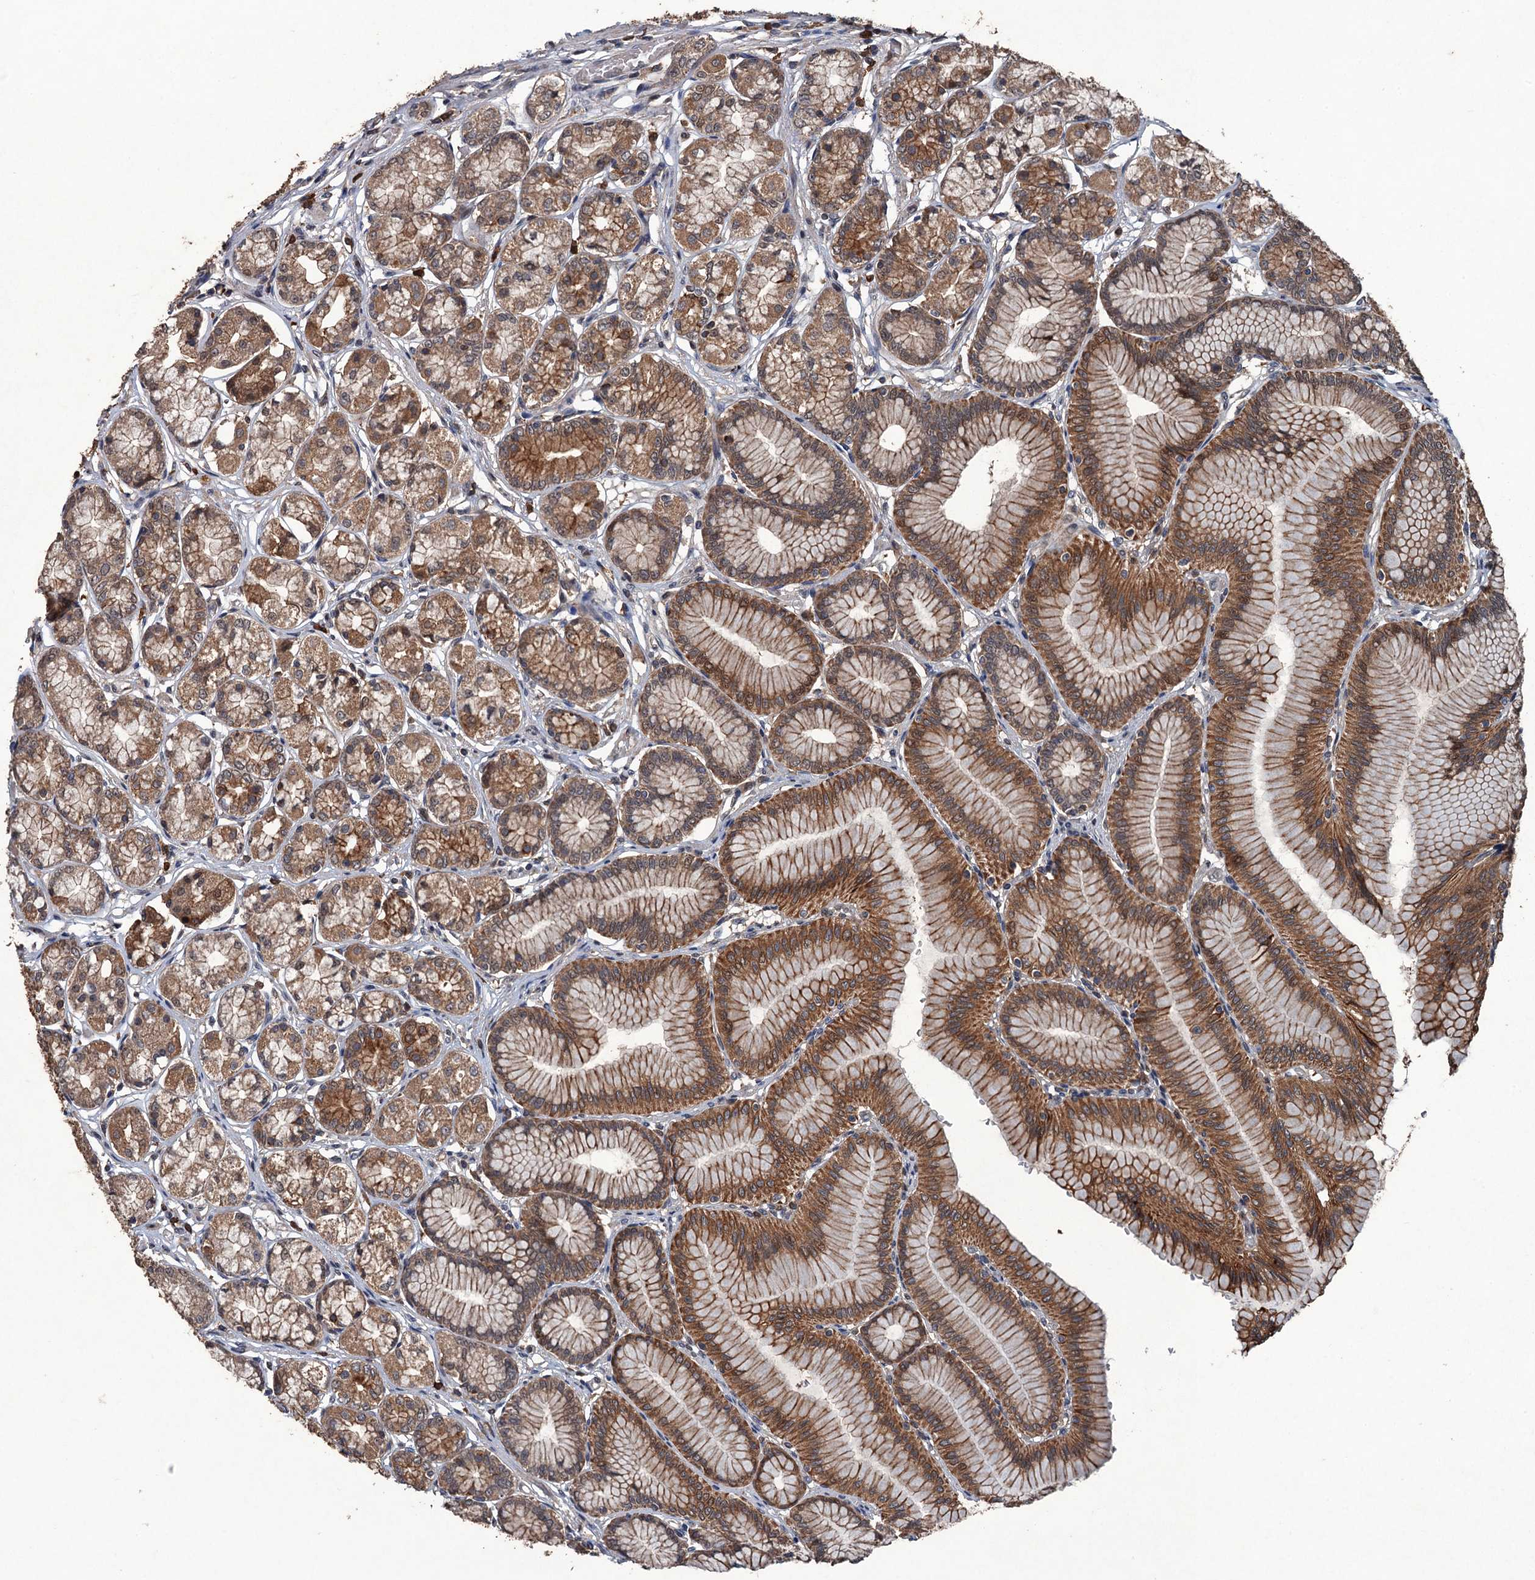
{"staining": {"intensity": "moderate", "quantity": ">75%", "location": "cytoplasmic/membranous,nuclear"}, "tissue": "stomach", "cell_type": "Glandular cells", "image_type": "normal", "snomed": [{"axis": "morphology", "description": "Normal tissue, NOS"}, {"axis": "morphology", "description": "Adenocarcinoma, NOS"}, {"axis": "morphology", "description": "Adenocarcinoma, High grade"}, {"axis": "topography", "description": "Stomach, upper"}, {"axis": "topography", "description": "Stomach"}], "caption": "This histopathology image exhibits immunohistochemistry (IHC) staining of unremarkable human stomach, with medium moderate cytoplasmic/membranous,nuclear staining in approximately >75% of glandular cells.", "gene": "ZNF438", "patient": {"sex": "female", "age": 65}}